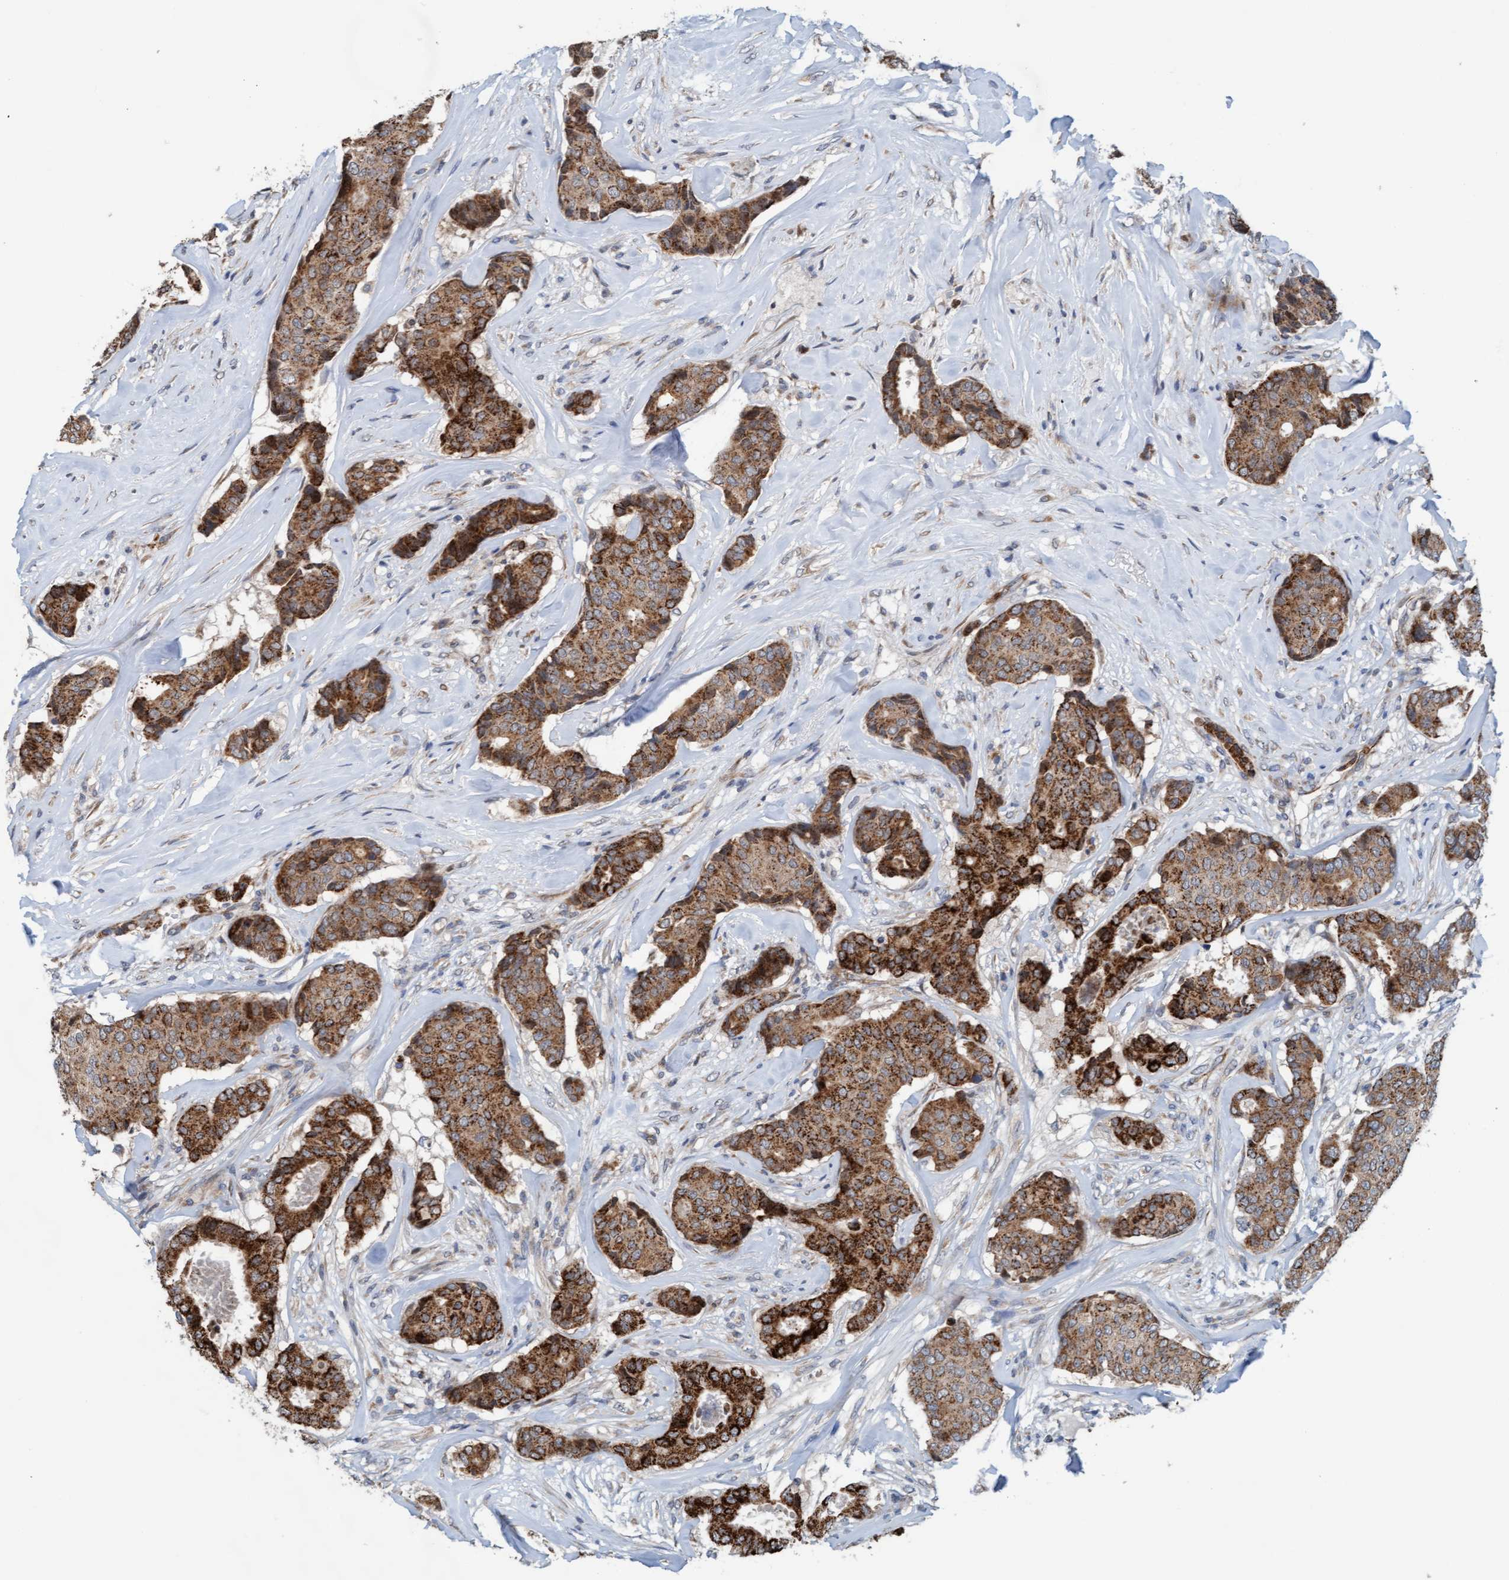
{"staining": {"intensity": "strong", "quantity": ">75%", "location": "cytoplasmic/membranous"}, "tissue": "breast cancer", "cell_type": "Tumor cells", "image_type": "cancer", "snomed": [{"axis": "morphology", "description": "Duct carcinoma"}, {"axis": "topography", "description": "Breast"}], "caption": "This is an image of immunohistochemistry staining of breast cancer (infiltrating ductal carcinoma), which shows strong staining in the cytoplasmic/membranous of tumor cells.", "gene": "ZNF566", "patient": {"sex": "female", "age": 75}}